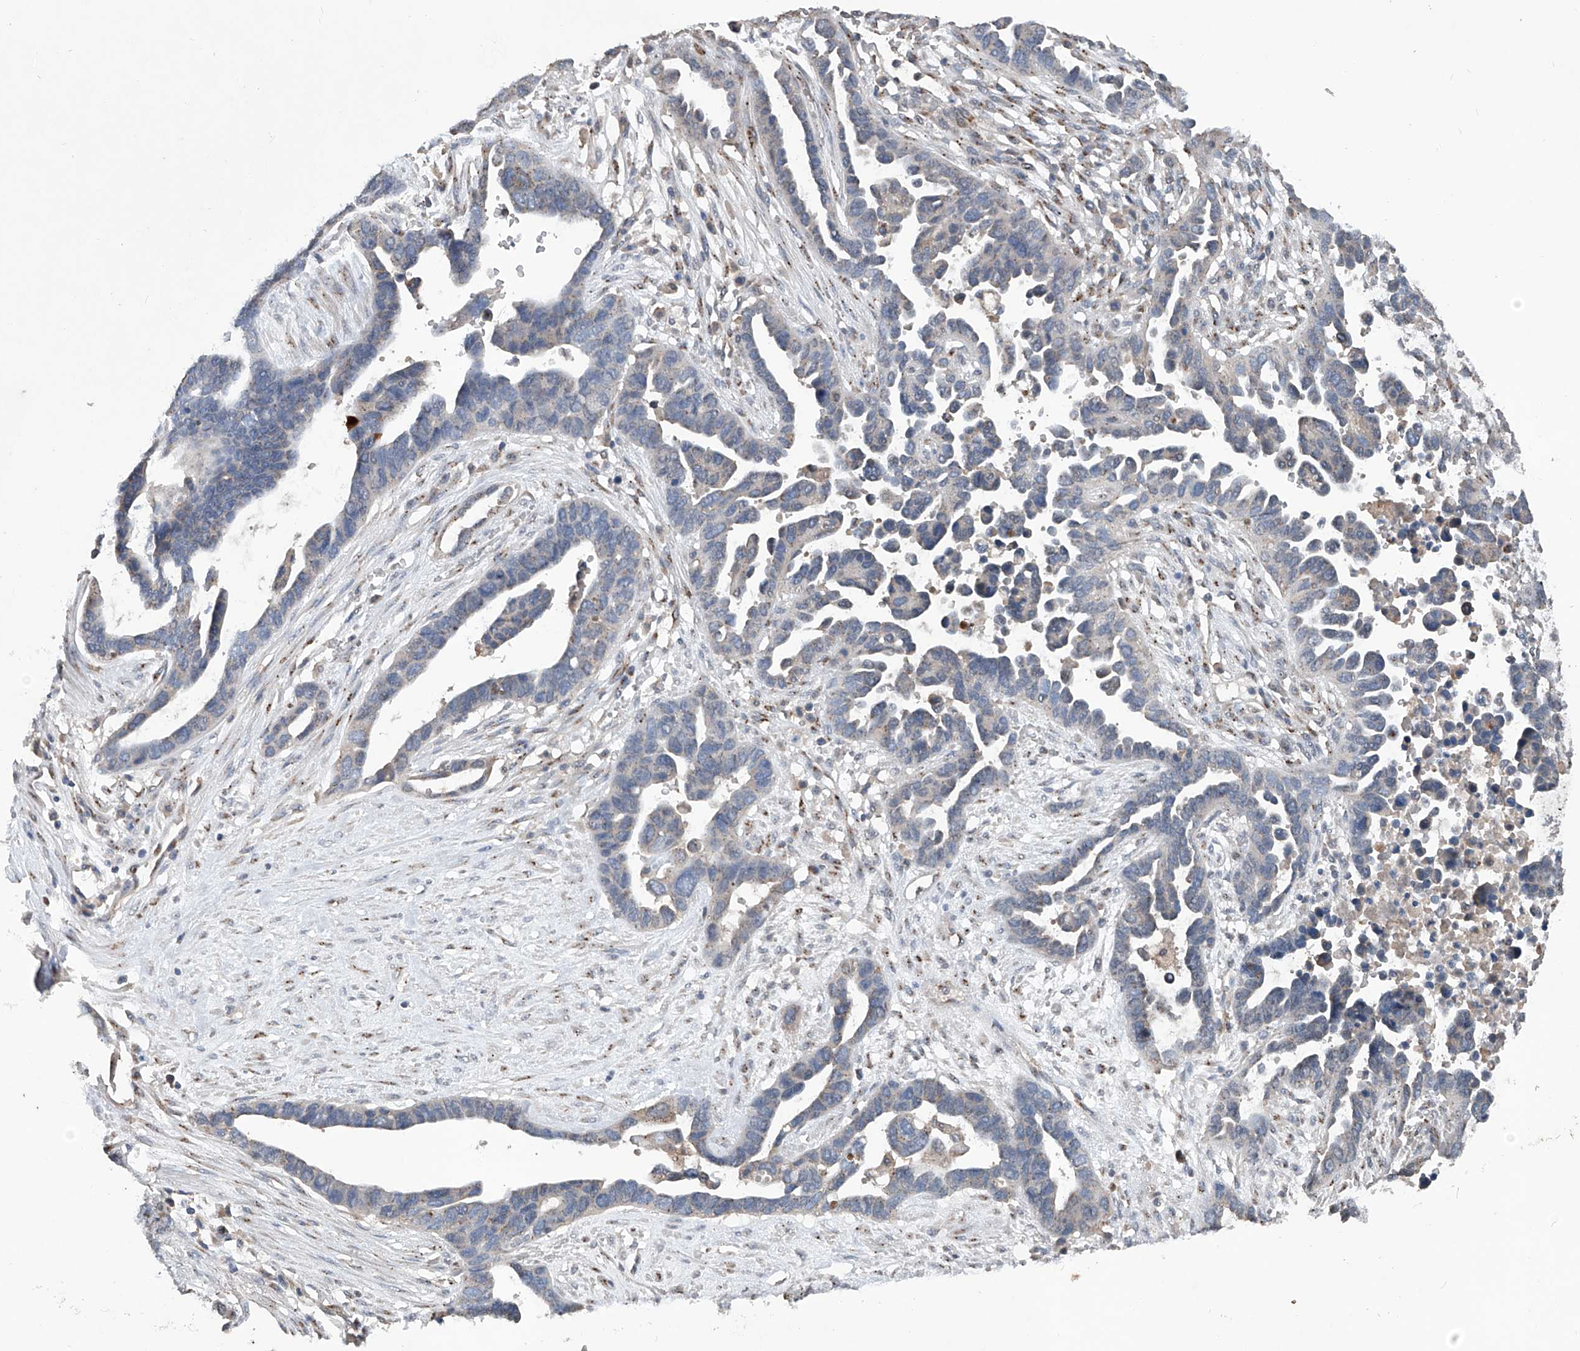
{"staining": {"intensity": "negative", "quantity": "none", "location": "none"}, "tissue": "ovarian cancer", "cell_type": "Tumor cells", "image_type": "cancer", "snomed": [{"axis": "morphology", "description": "Cystadenocarcinoma, serous, NOS"}, {"axis": "topography", "description": "Ovary"}], "caption": "This is an immunohistochemistry (IHC) photomicrograph of human ovarian serous cystadenocarcinoma. There is no positivity in tumor cells.", "gene": "PCSK5", "patient": {"sex": "female", "age": 54}}